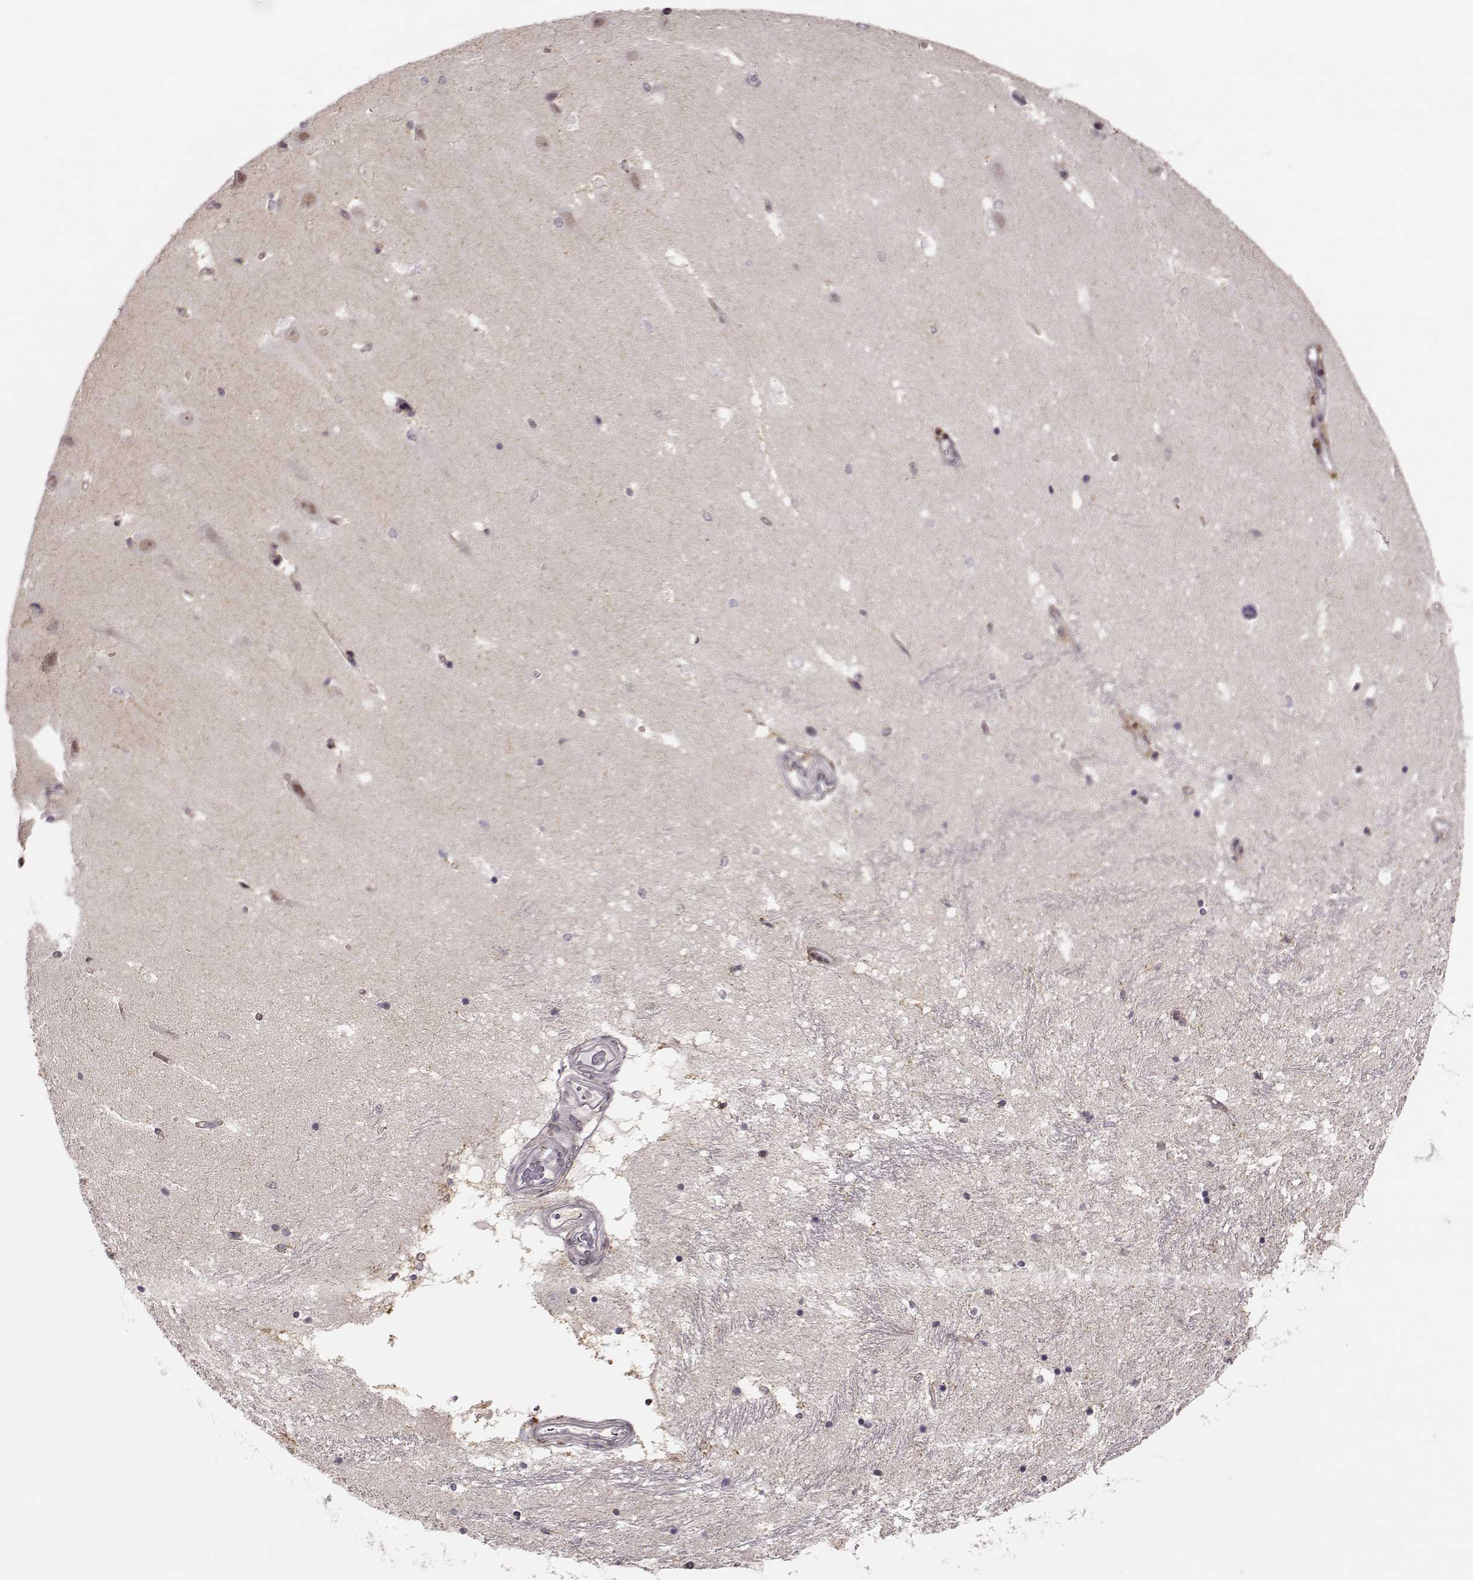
{"staining": {"intensity": "negative", "quantity": "none", "location": "none"}, "tissue": "hippocampus", "cell_type": "Glial cells", "image_type": "normal", "snomed": [{"axis": "morphology", "description": "Normal tissue, NOS"}, {"axis": "topography", "description": "Hippocampus"}], "caption": "Human hippocampus stained for a protein using immunohistochemistry reveals no positivity in glial cells.", "gene": "MFSD1", "patient": {"sex": "male", "age": 44}}